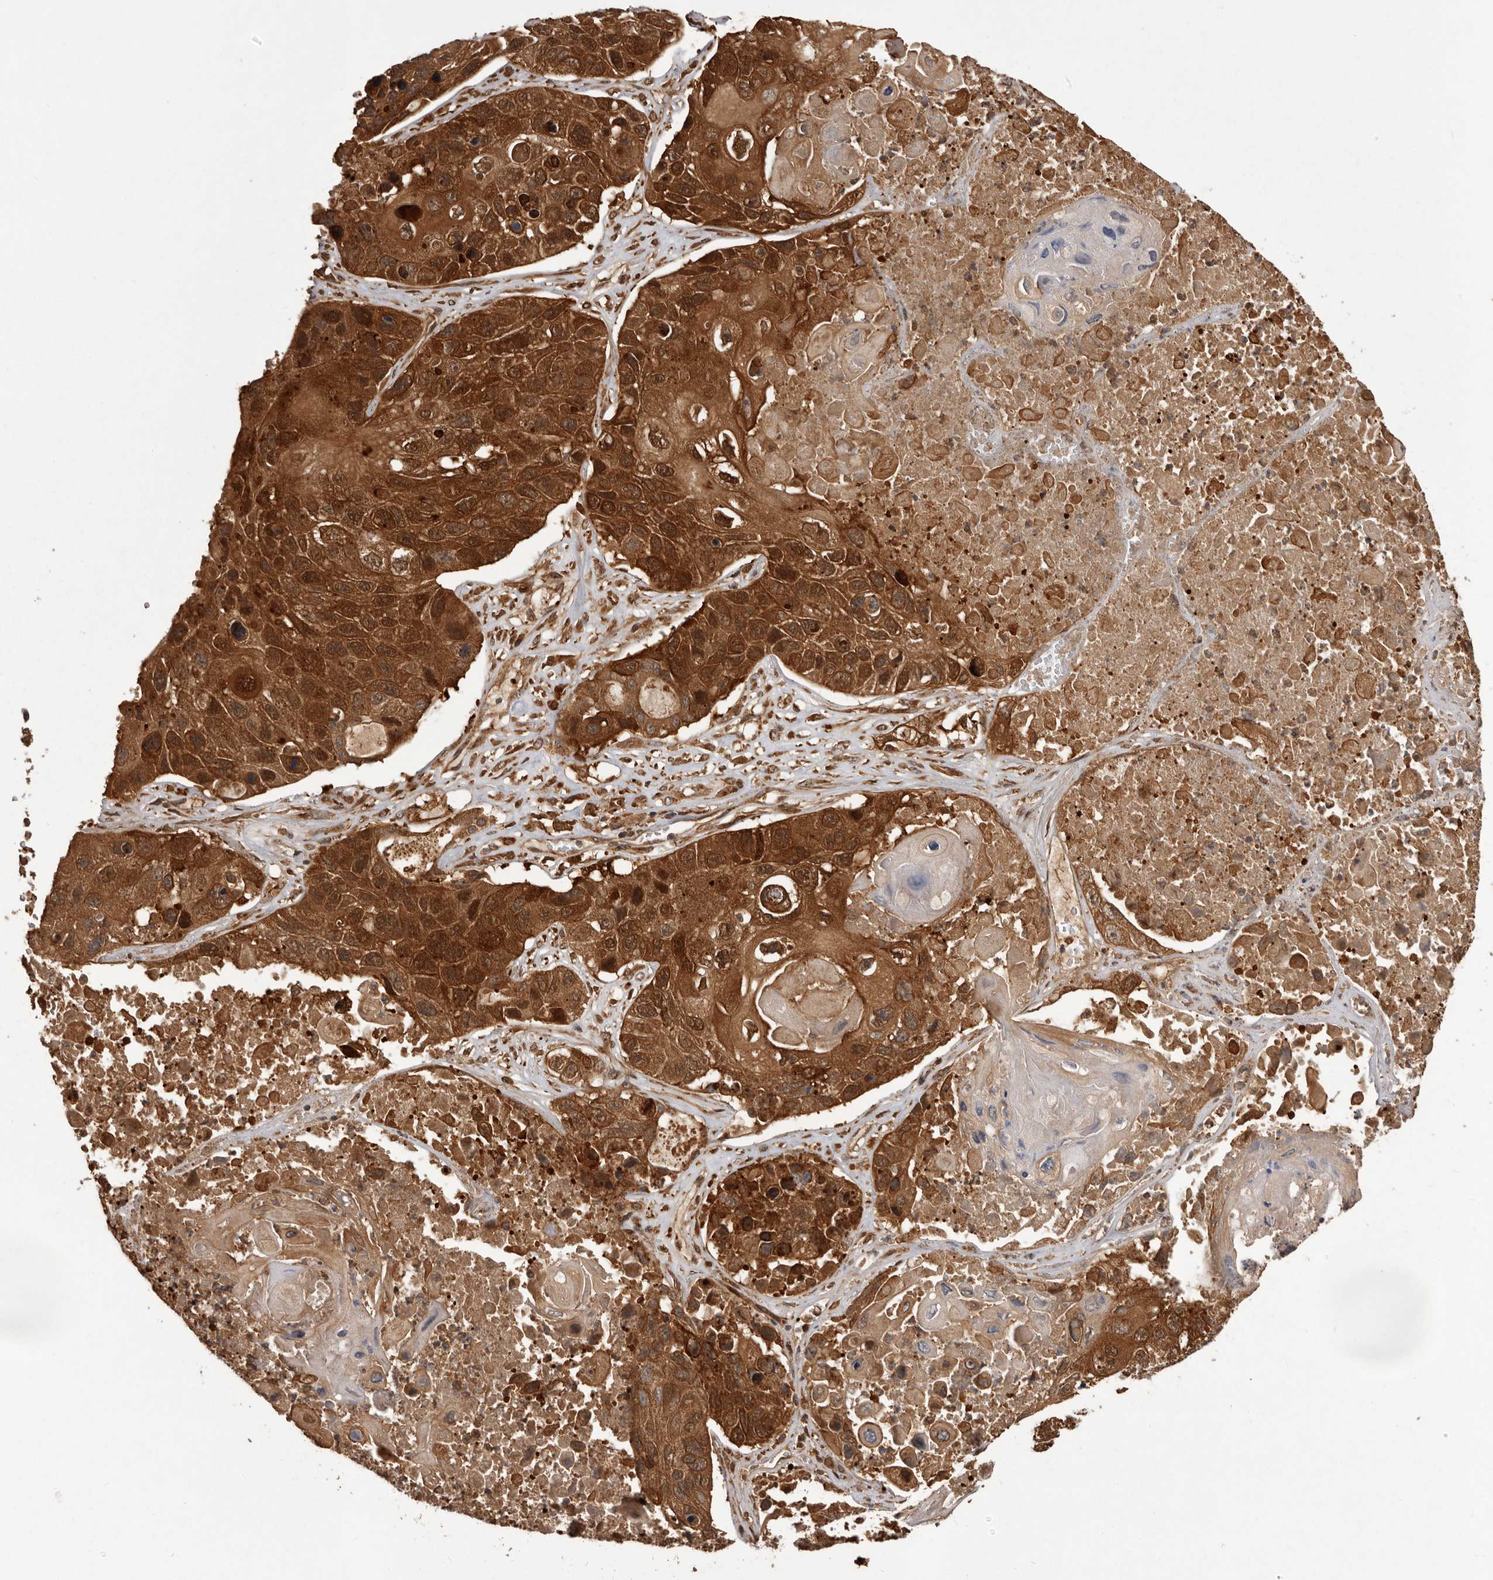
{"staining": {"intensity": "strong", "quantity": ">75%", "location": "cytoplasmic/membranous"}, "tissue": "lung cancer", "cell_type": "Tumor cells", "image_type": "cancer", "snomed": [{"axis": "morphology", "description": "Squamous cell carcinoma, NOS"}, {"axis": "topography", "description": "Lung"}], "caption": "Tumor cells show high levels of strong cytoplasmic/membranous expression in approximately >75% of cells in squamous cell carcinoma (lung).", "gene": "SLC22A3", "patient": {"sex": "male", "age": 61}}